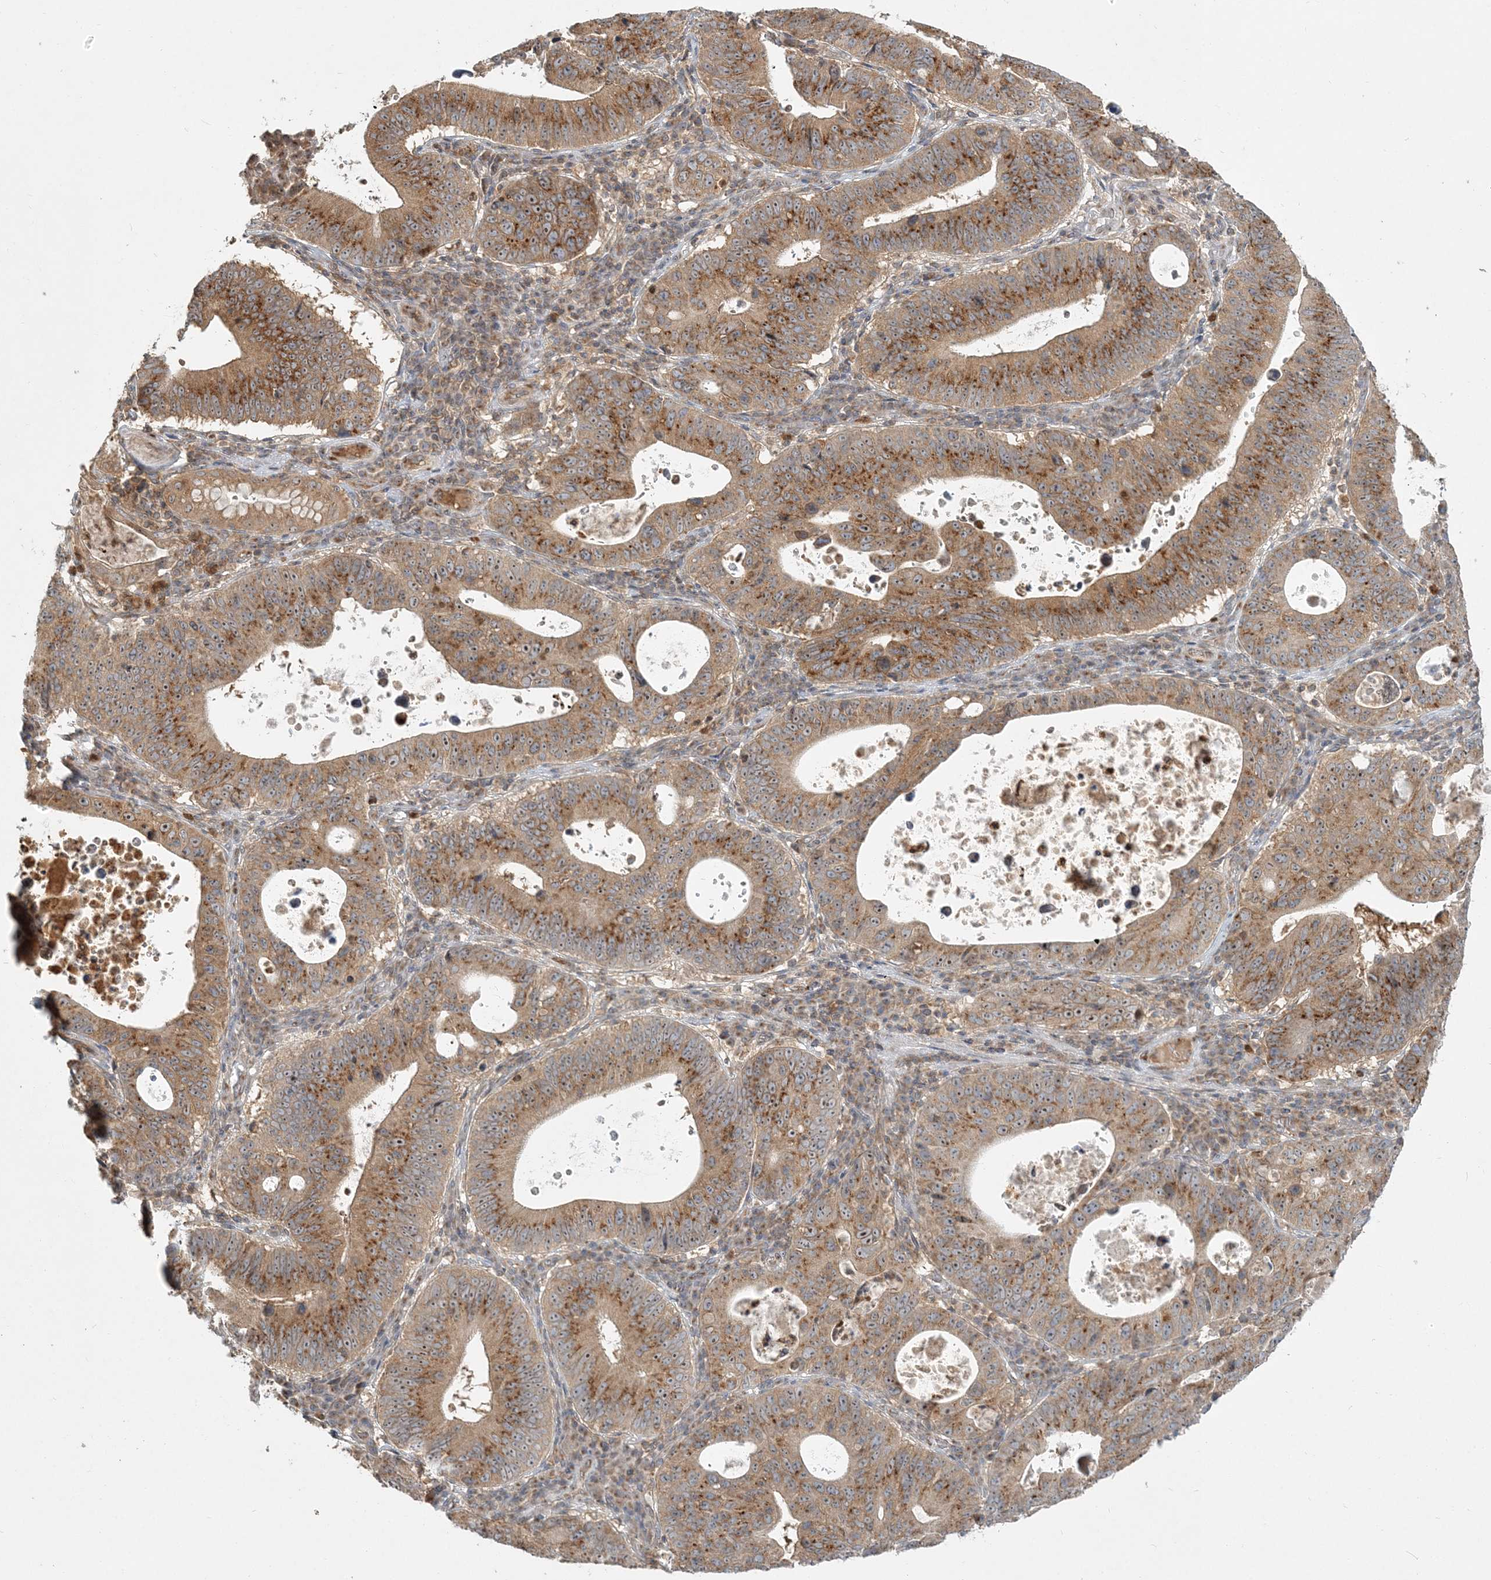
{"staining": {"intensity": "moderate", "quantity": ">75%", "location": "cytoplasmic/membranous,nuclear"}, "tissue": "stomach cancer", "cell_type": "Tumor cells", "image_type": "cancer", "snomed": [{"axis": "morphology", "description": "Adenocarcinoma, NOS"}, {"axis": "topography", "description": "Stomach"}], "caption": "About >75% of tumor cells in human stomach cancer (adenocarcinoma) reveal moderate cytoplasmic/membranous and nuclear protein expression as visualized by brown immunohistochemical staining.", "gene": "AP1AR", "patient": {"sex": "male", "age": 59}}